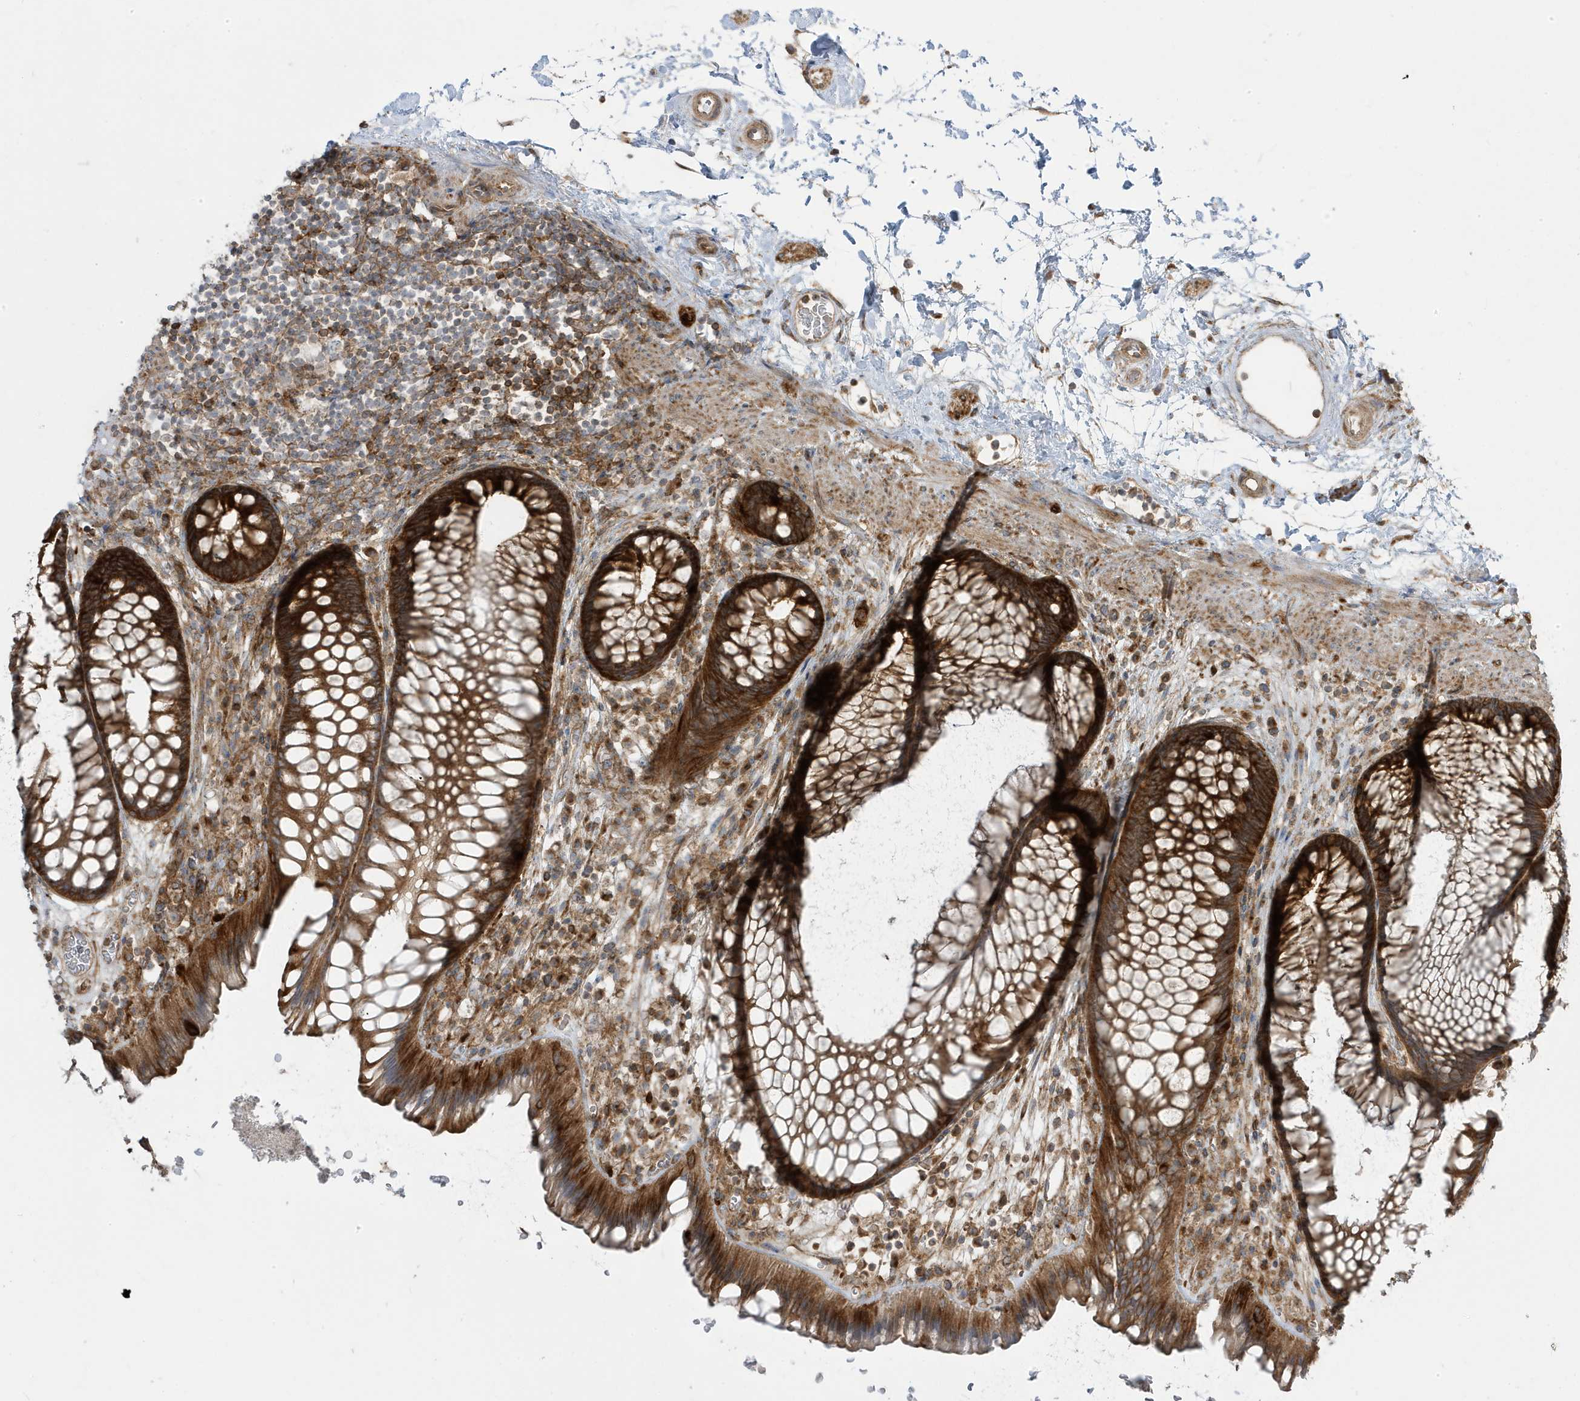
{"staining": {"intensity": "strong", "quantity": ">75%", "location": "cytoplasmic/membranous"}, "tissue": "rectum", "cell_type": "Glandular cells", "image_type": "normal", "snomed": [{"axis": "morphology", "description": "Normal tissue, NOS"}, {"axis": "topography", "description": "Rectum"}], "caption": "High-magnification brightfield microscopy of benign rectum stained with DAB (brown) and counterstained with hematoxylin (blue). glandular cells exhibit strong cytoplasmic/membranous expression is present in approximately>75% of cells.", "gene": "STAM", "patient": {"sex": "male", "age": 51}}